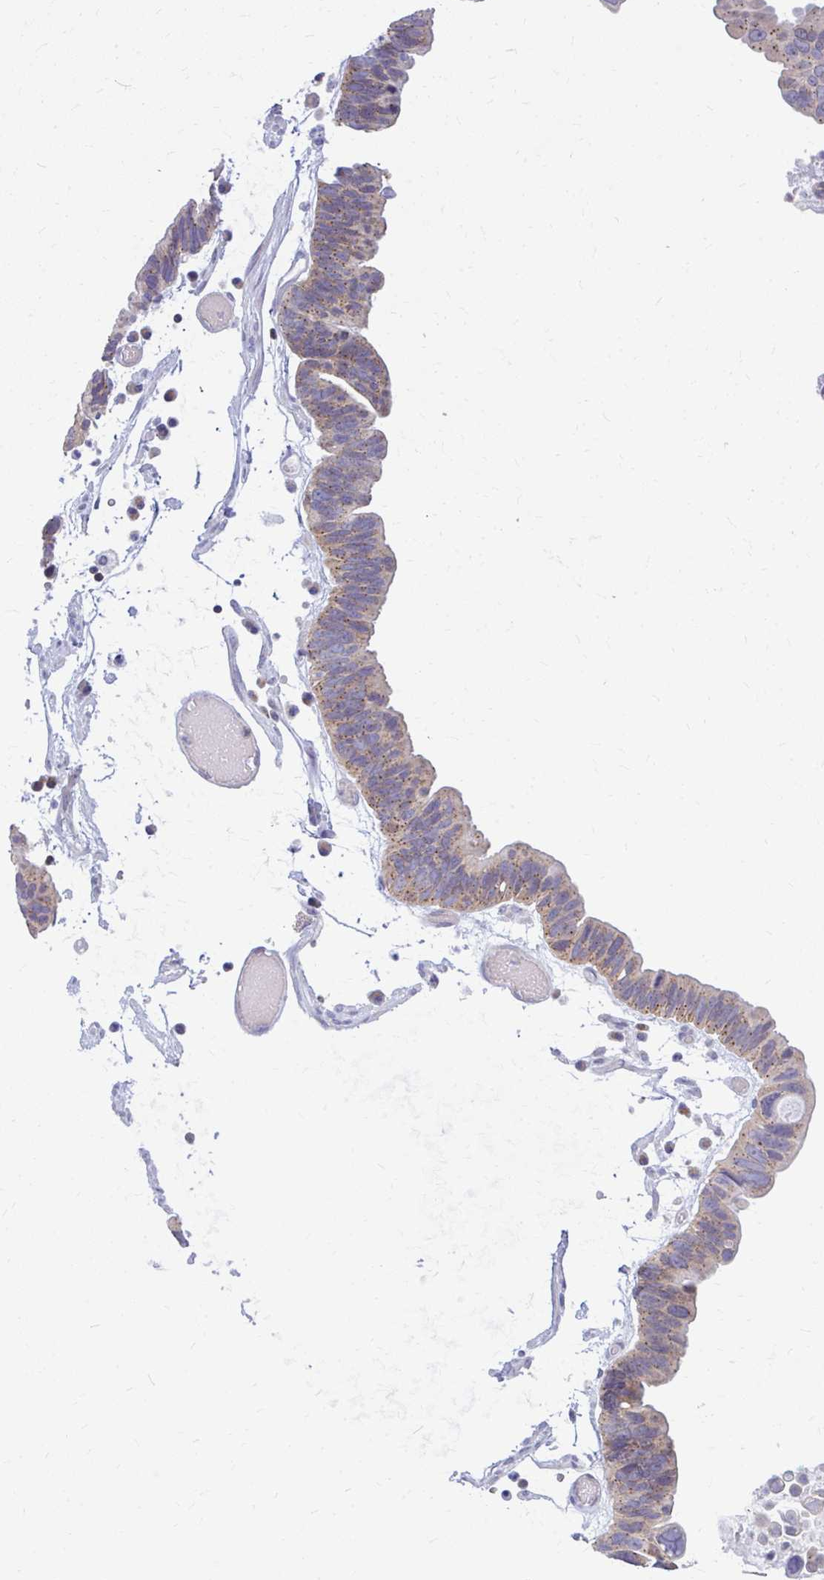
{"staining": {"intensity": "moderate", "quantity": ">75%", "location": "cytoplasmic/membranous"}, "tissue": "ovarian cancer", "cell_type": "Tumor cells", "image_type": "cancer", "snomed": [{"axis": "morphology", "description": "Cystadenocarcinoma, serous, NOS"}, {"axis": "topography", "description": "Ovary"}], "caption": "DAB immunohistochemical staining of human ovarian serous cystadenocarcinoma exhibits moderate cytoplasmic/membranous protein staining in approximately >75% of tumor cells. (brown staining indicates protein expression, while blue staining denotes nuclei).", "gene": "RADIL", "patient": {"sex": "female", "age": 56}}